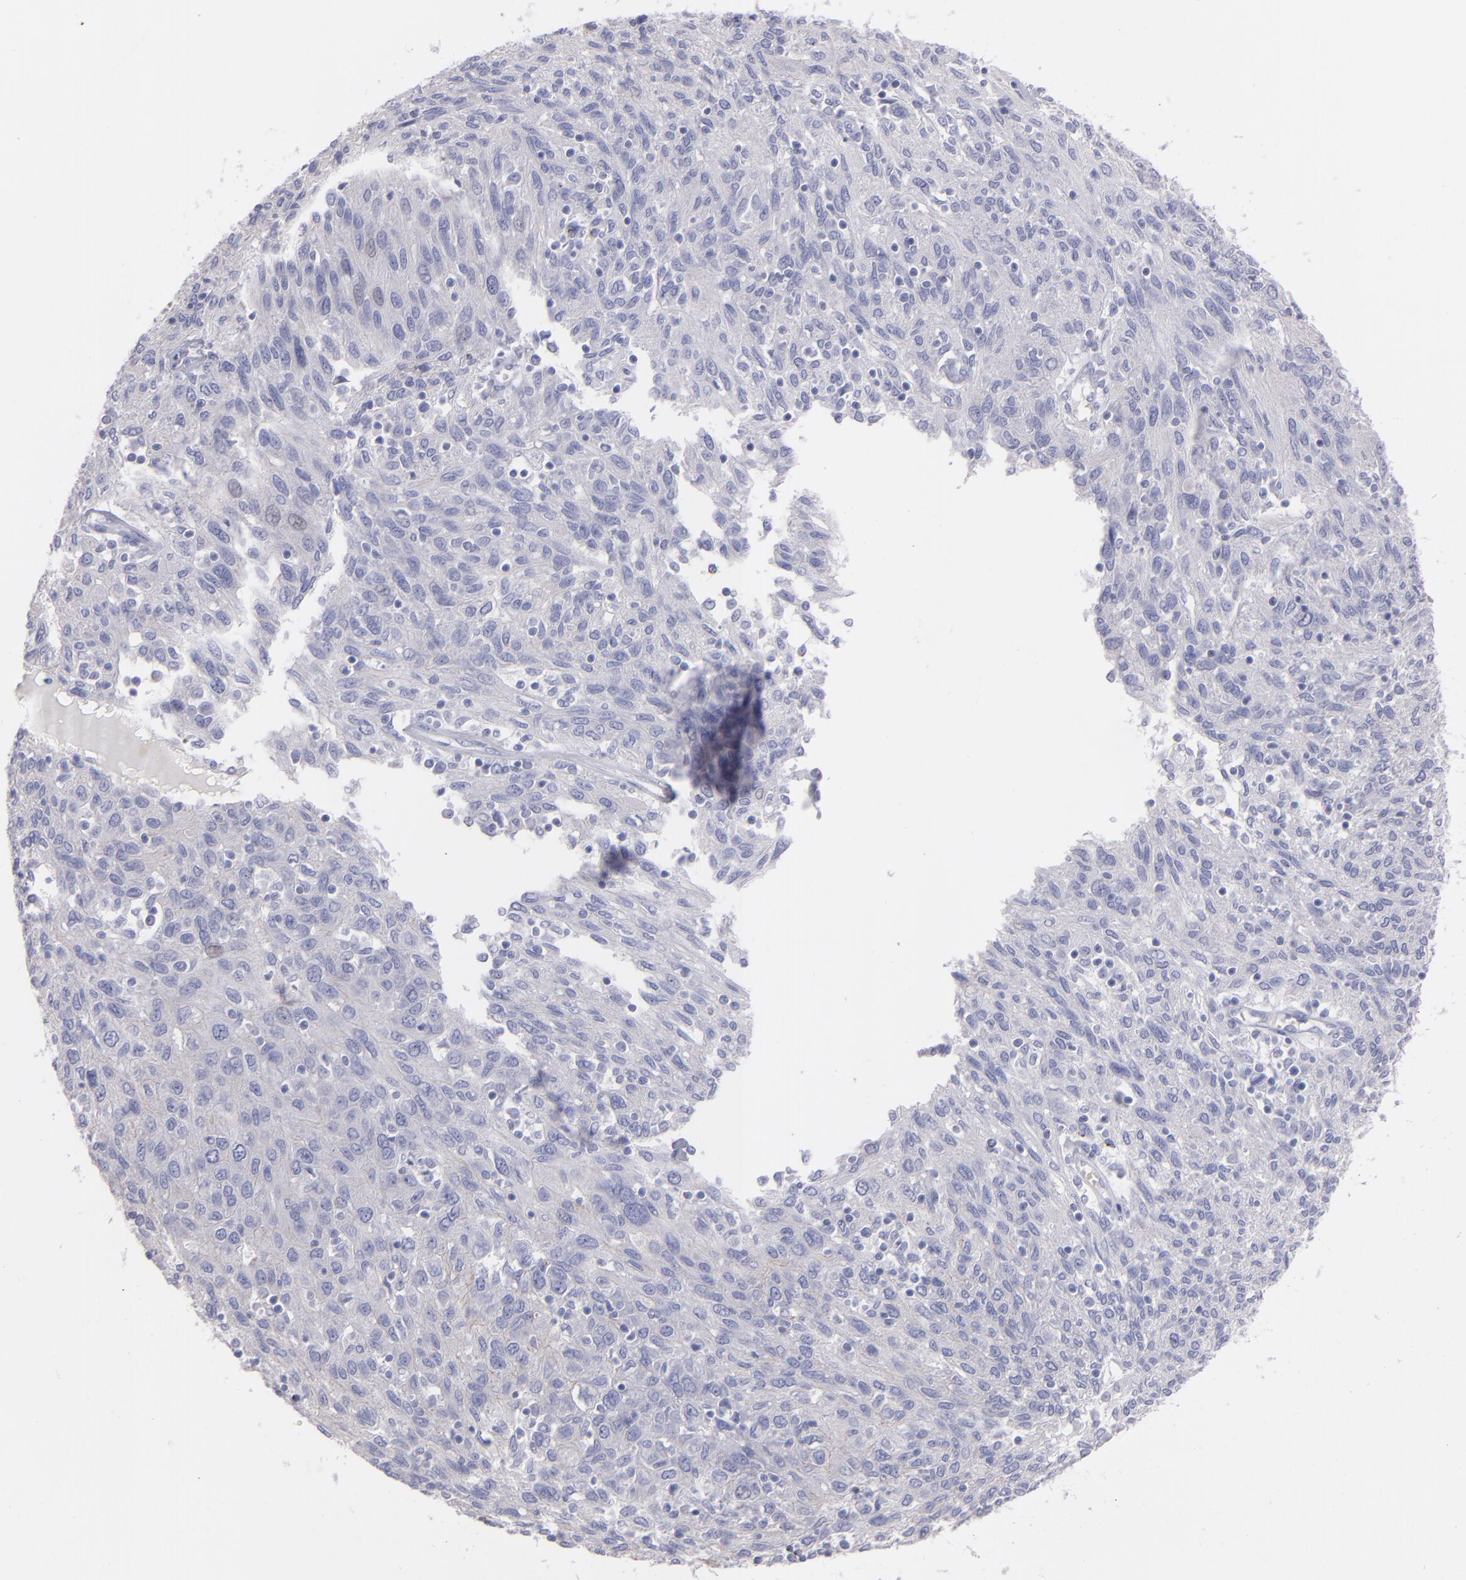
{"staining": {"intensity": "negative", "quantity": "none", "location": "none"}, "tissue": "ovarian cancer", "cell_type": "Tumor cells", "image_type": "cancer", "snomed": [{"axis": "morphology", "description": "Carcinoma, endometroid"}, {"axis": "topography", "description": "Ovary"}], "caption": "Histopathology image shows no significant protein staining in tumor cells of ovarian cancer (endometroid carcinoma). (Stains: DAB (3,3'-diaminobenzidine) immunohistochemistry with hematoxylin counter stain, Microscopy: brightfield microscopy at high magnification).", "gene": "SNAP25", "patient": {"sex": "female", "age": 50}}